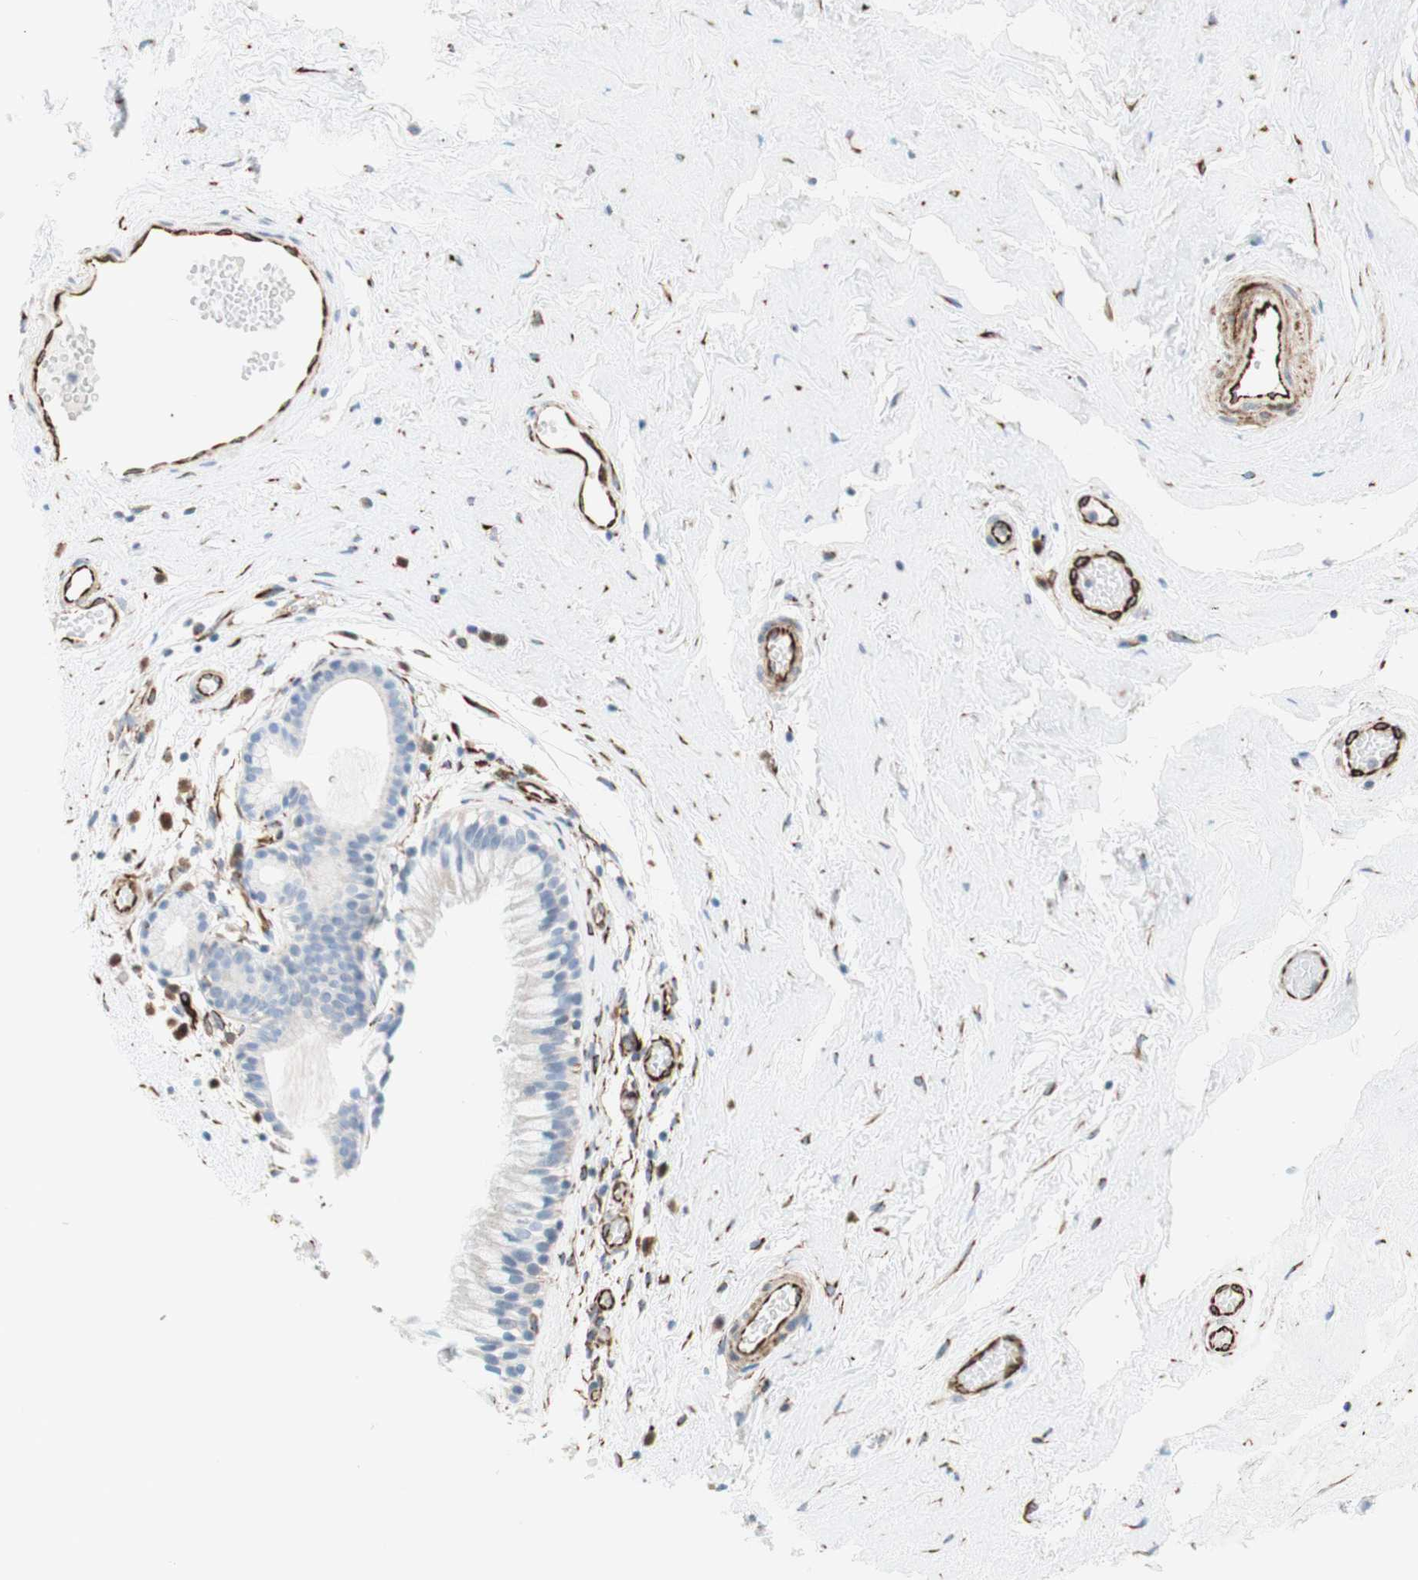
{"staining": {"intensity": "negative", "quantity": "none", "location": "none"}, "tissue": "nasopharynx", "cell_type": "Respiratory epithelial cells", "image_type": "normal", "snomed": [{"axis": "morphology", "description": "Normal tissue, NOS"}, {"axis": "morphology", "description": "Inflammation, NOS"}, {"axis": "topography", "description": "Nasopharynx"}], "caption": "This is an immunohistochemistry (IHC) image of normal human nasopharynx. There is no positivity in respiratory epithelial cells.", "gene": "POU2AF1", "patient": {"sex": "male", "age": 48}}